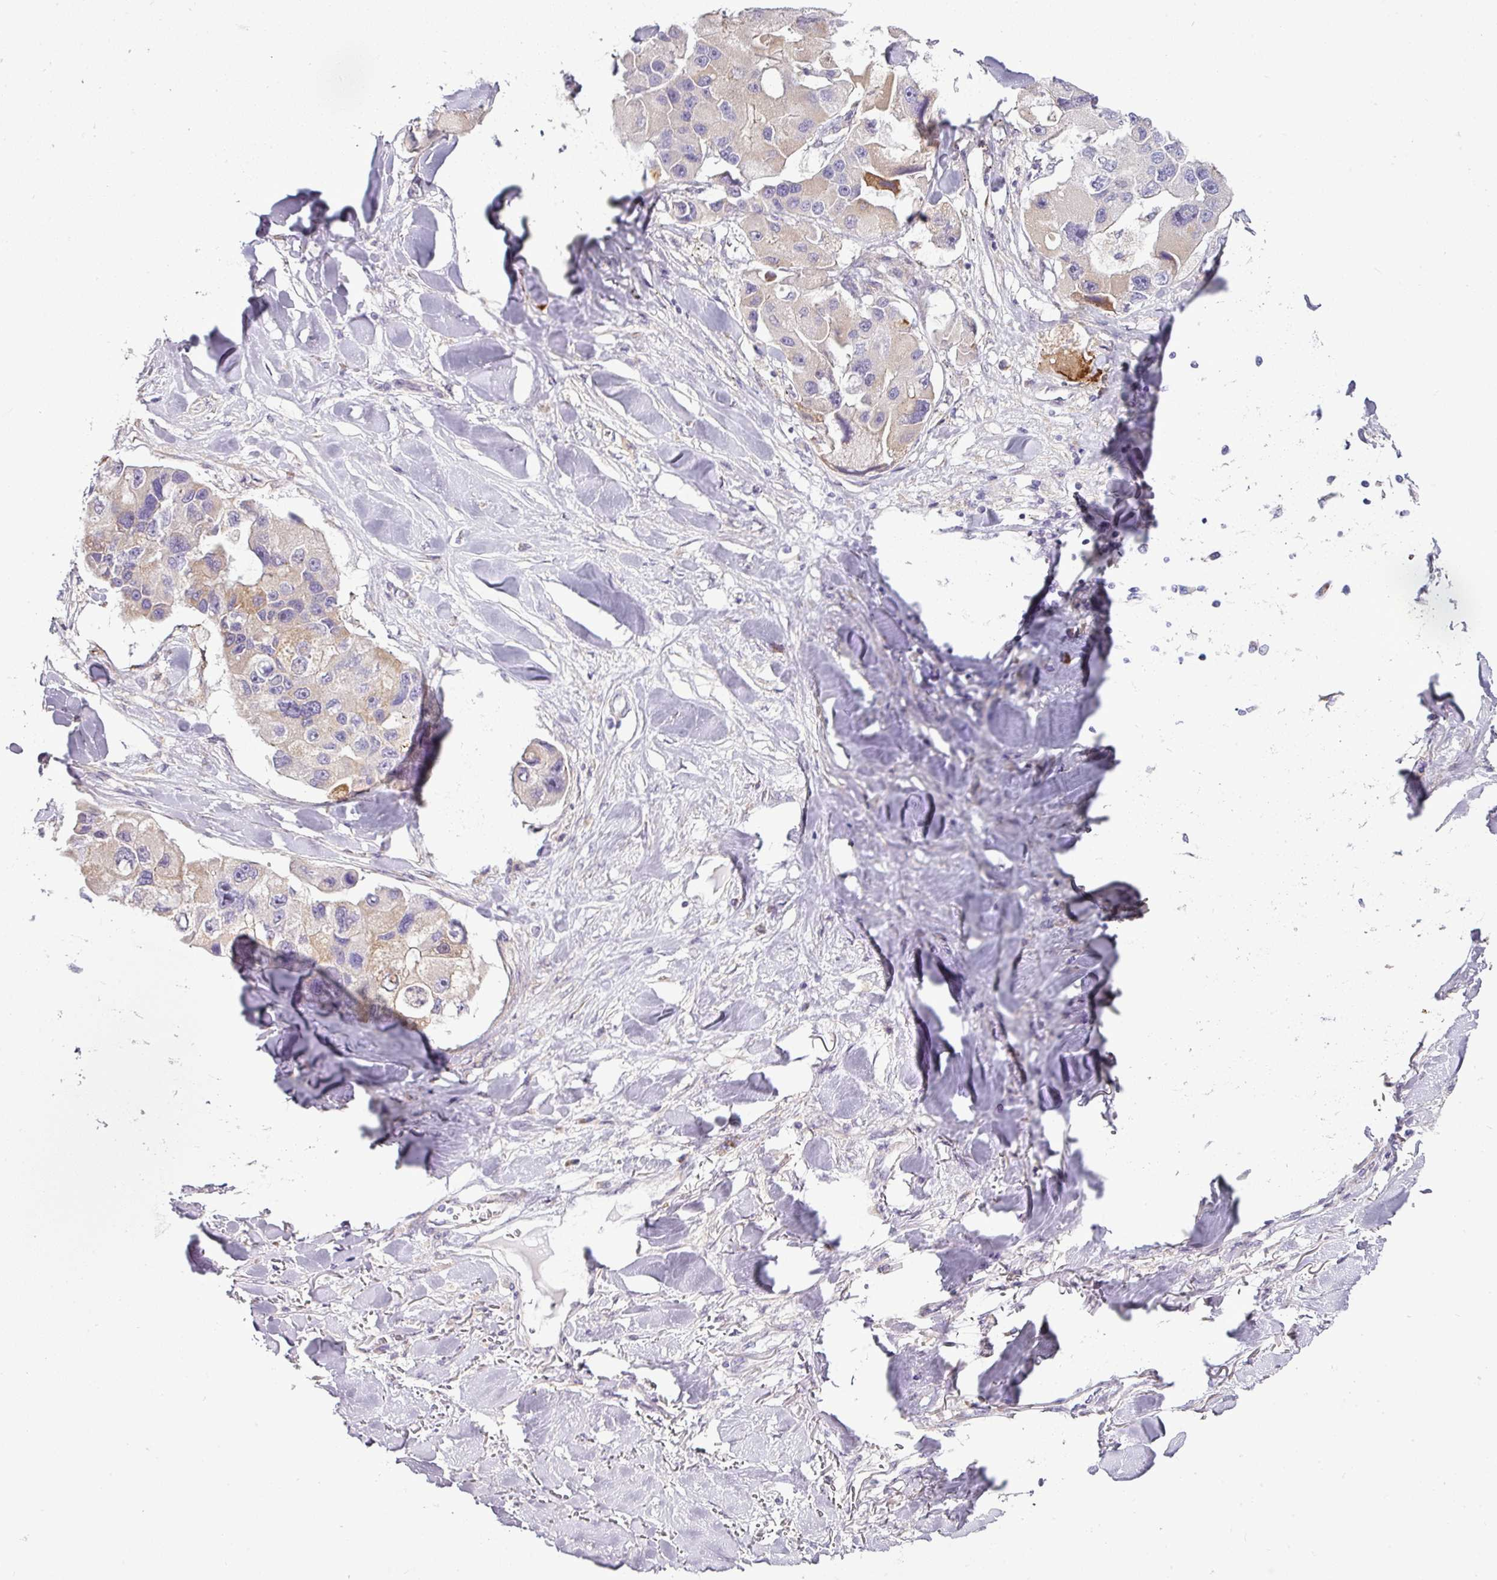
{"staining": {"intensity": "weak", "quantity": "<25%", "location": "cytoplasmic/membranous"}, "tissue": "lung cancer", "cell_type": "Tumor cells", "image_type": "cancer", "snomed": [{"axis": "morphology", "description": "Adenocarcinoma, NOS"}, {"axis": "topography", "description": "Lung"}], "caption": "The image reveals no significant staining in tumor cells of lung cancer (adenocarcinoma).", "gene": "GAN", "patient": {"sex": "female", "age": 54}}